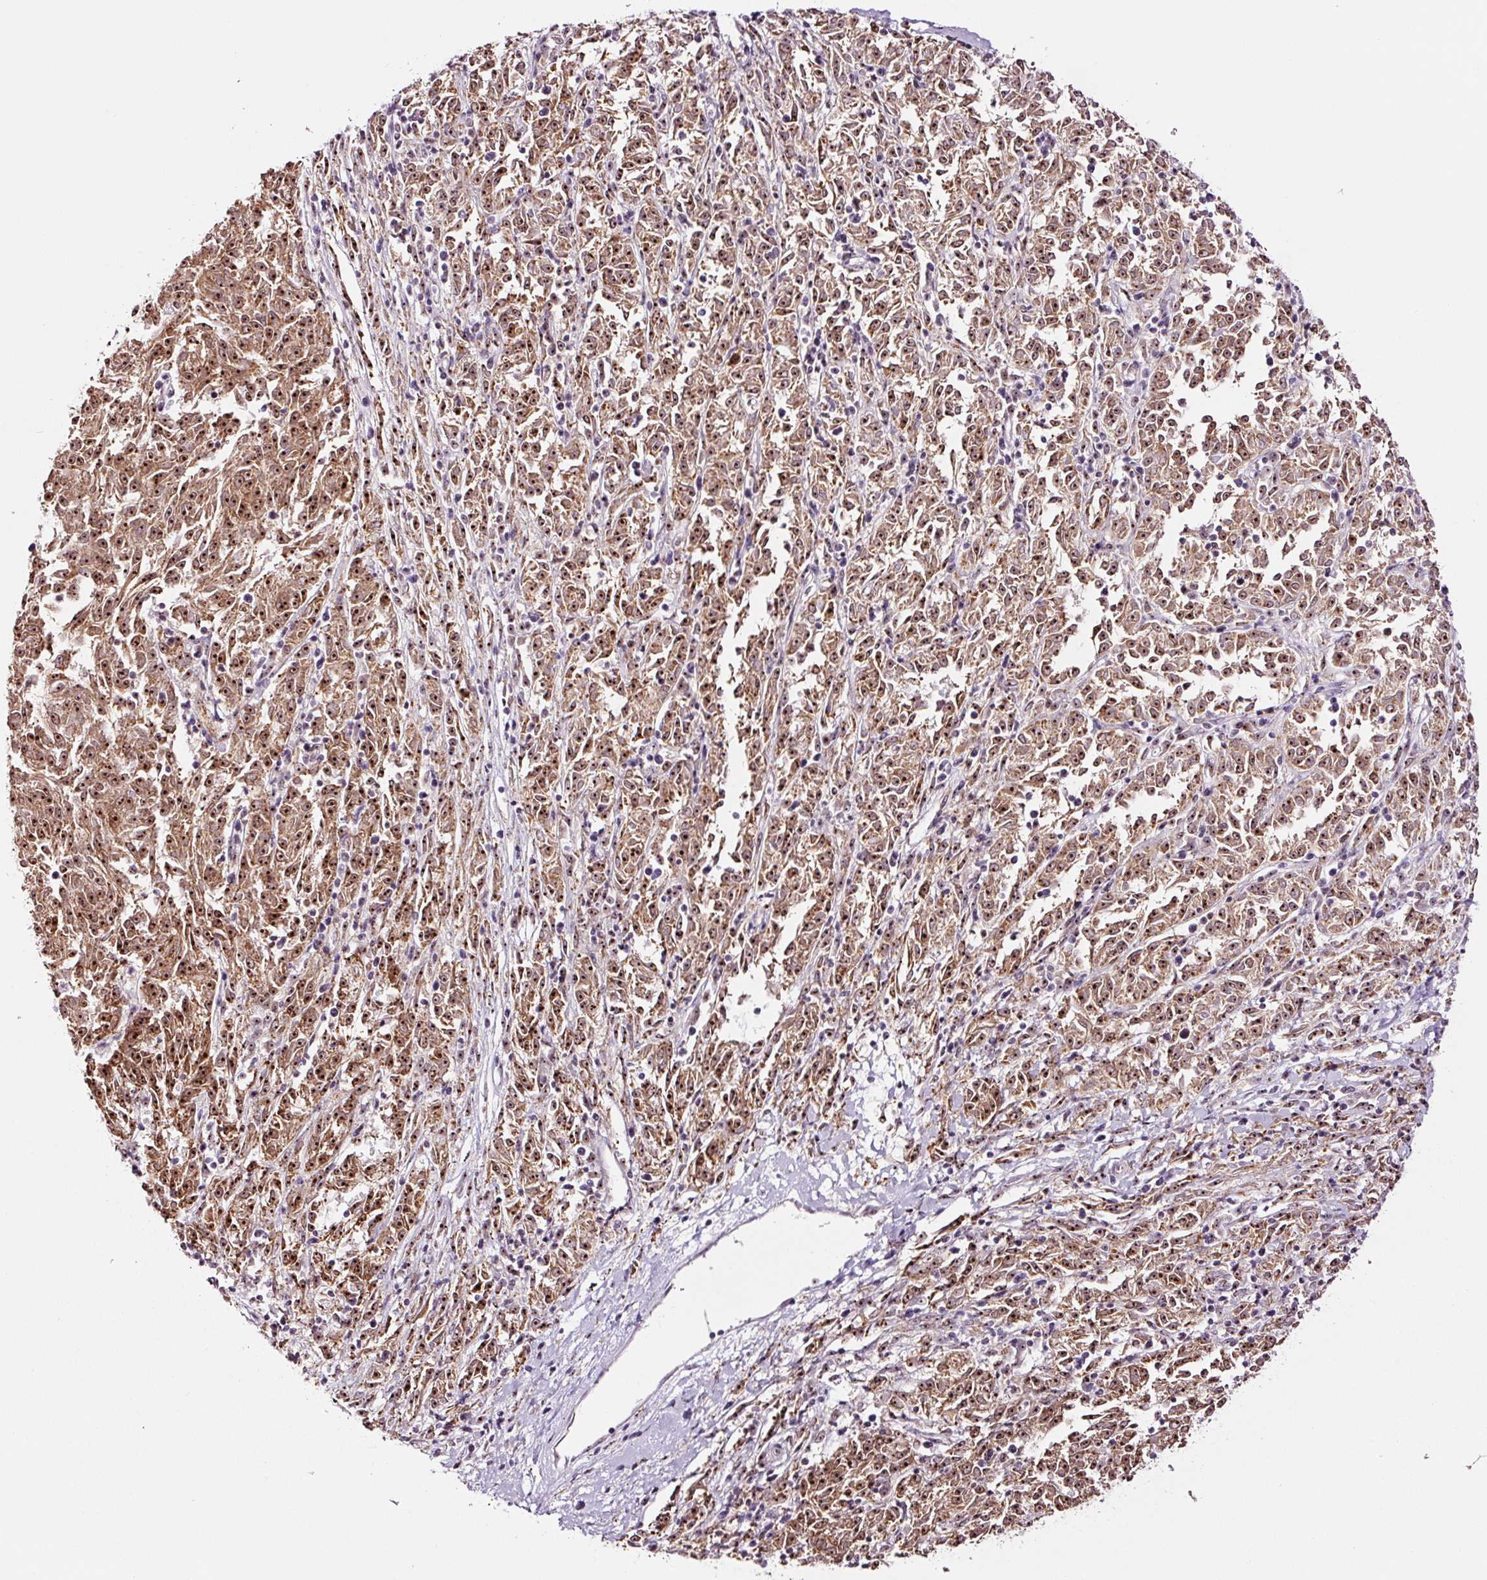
{"staining": {"intensity": "strong", "quantity": ">75%", "location": "cytoplasmic/membranous,nuclear"}, "tissue": "melanoma", "cell_type": "Tumor cells", "image_type": "cancer", "snomed": [{"axis": "morphology", "description": "Malignant melanoma, NOS"}, {"axis": "topography", "description": "Skin"}], "caption": "Malignant melanoma tissue exhibits strong cytoplasmic/membranous and nuclear expression in about >75% of tumor cells The protein is stained brown, and the nuclei are stained in blue (DAB (3,3'-diaminobenzidine) IHC with brightfield microscopy, high magnification).", "gene": "GNL3", "patient": {"sex": "female", "age": 72}}